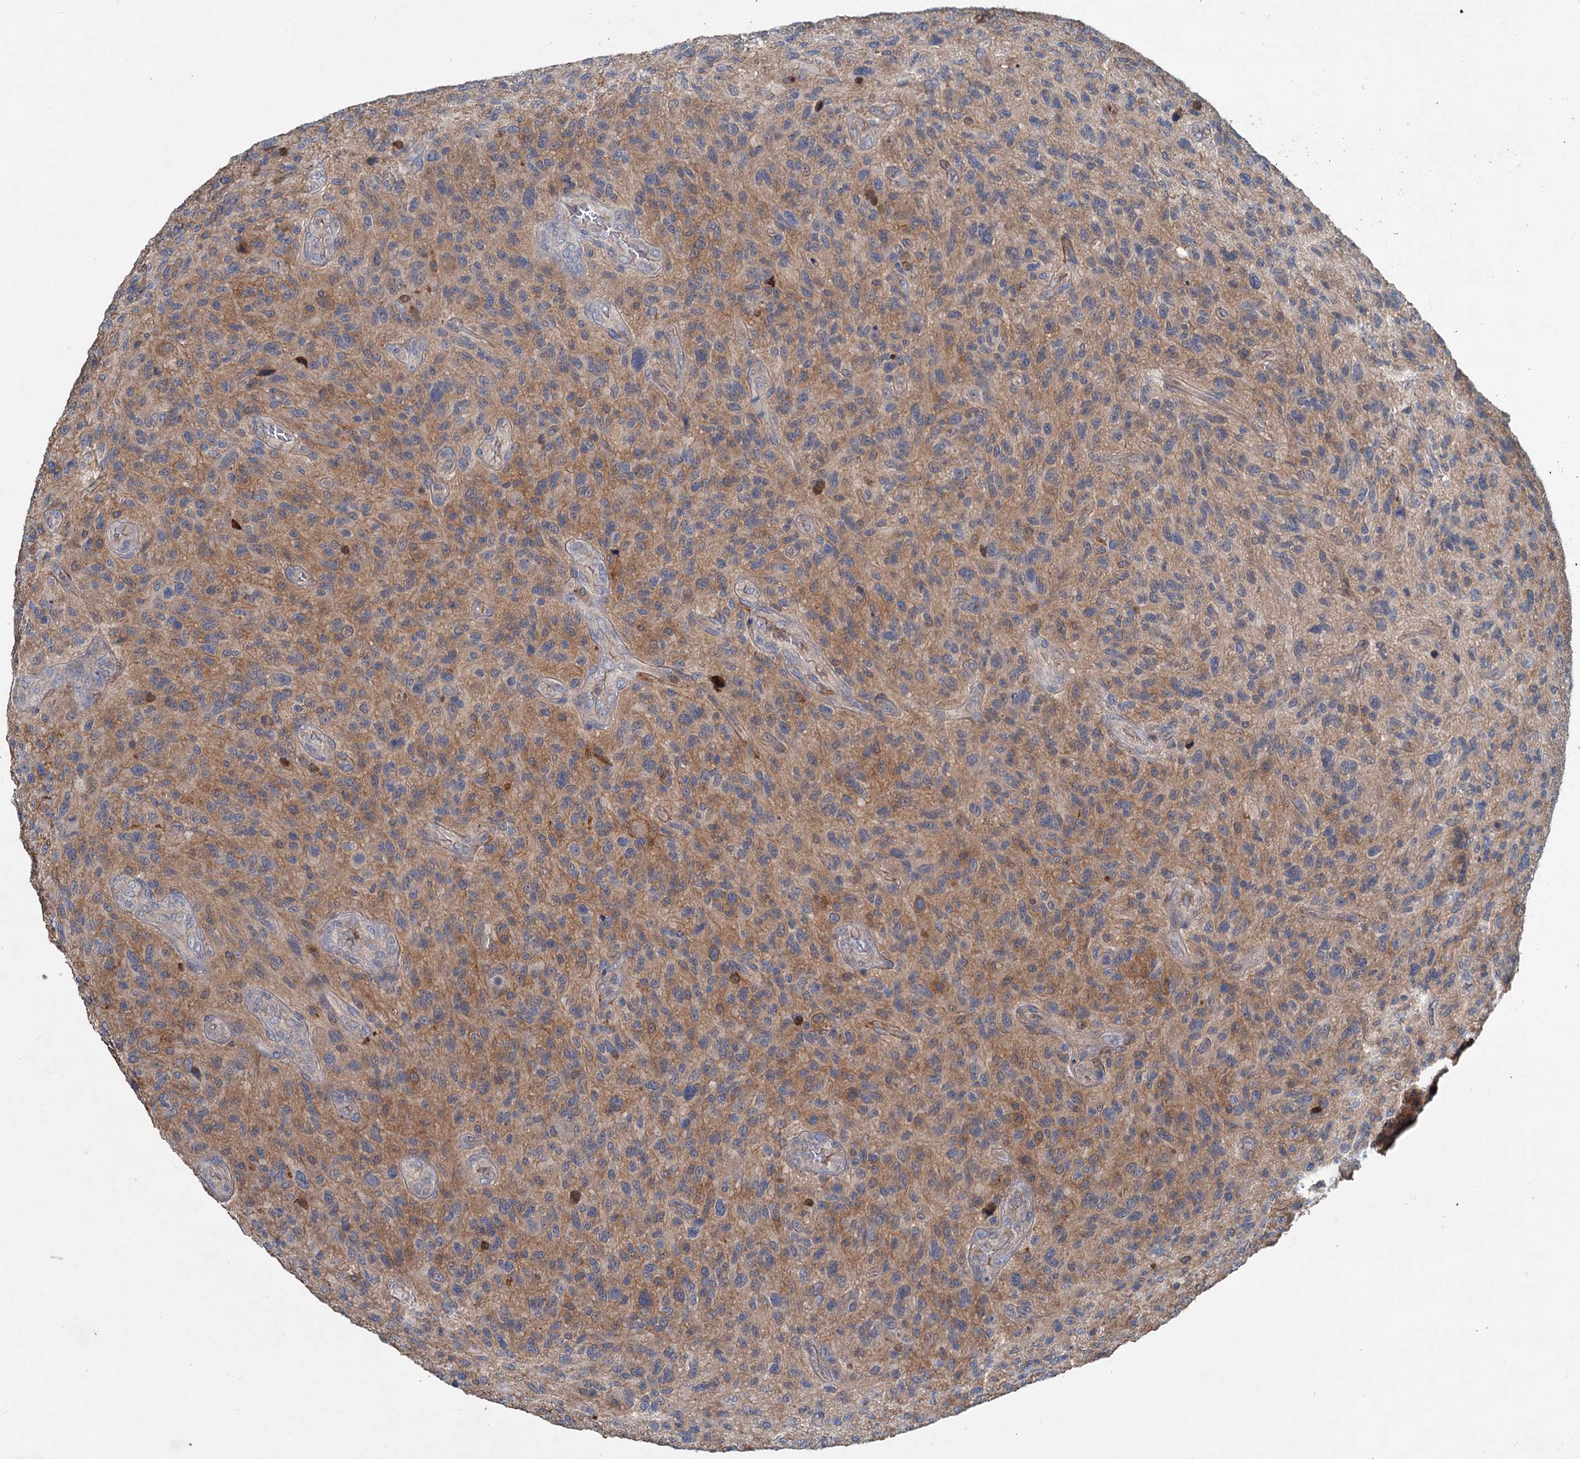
{"staining": {"intensity": "weak", "quantity": "<25%", "location": "cytoplasmic/membranous"}, "tissue": "glioma", "cell_type": "Tumor cells", "image_type": "cancer", "snomed": [{"axis": "morphology", "description": "Glioma, malignant, High grade"}, {"axis": "topography", "description": "Brain"}], "caption": "Immunohistochemical staining of glioma exhibits no significant staining in tumor cells. (DAB (3,3'-diaminobenzidine) IHC, high magnification).", "gene": "TAPBPL", "patient": {"sex": "male", "age": 47}}